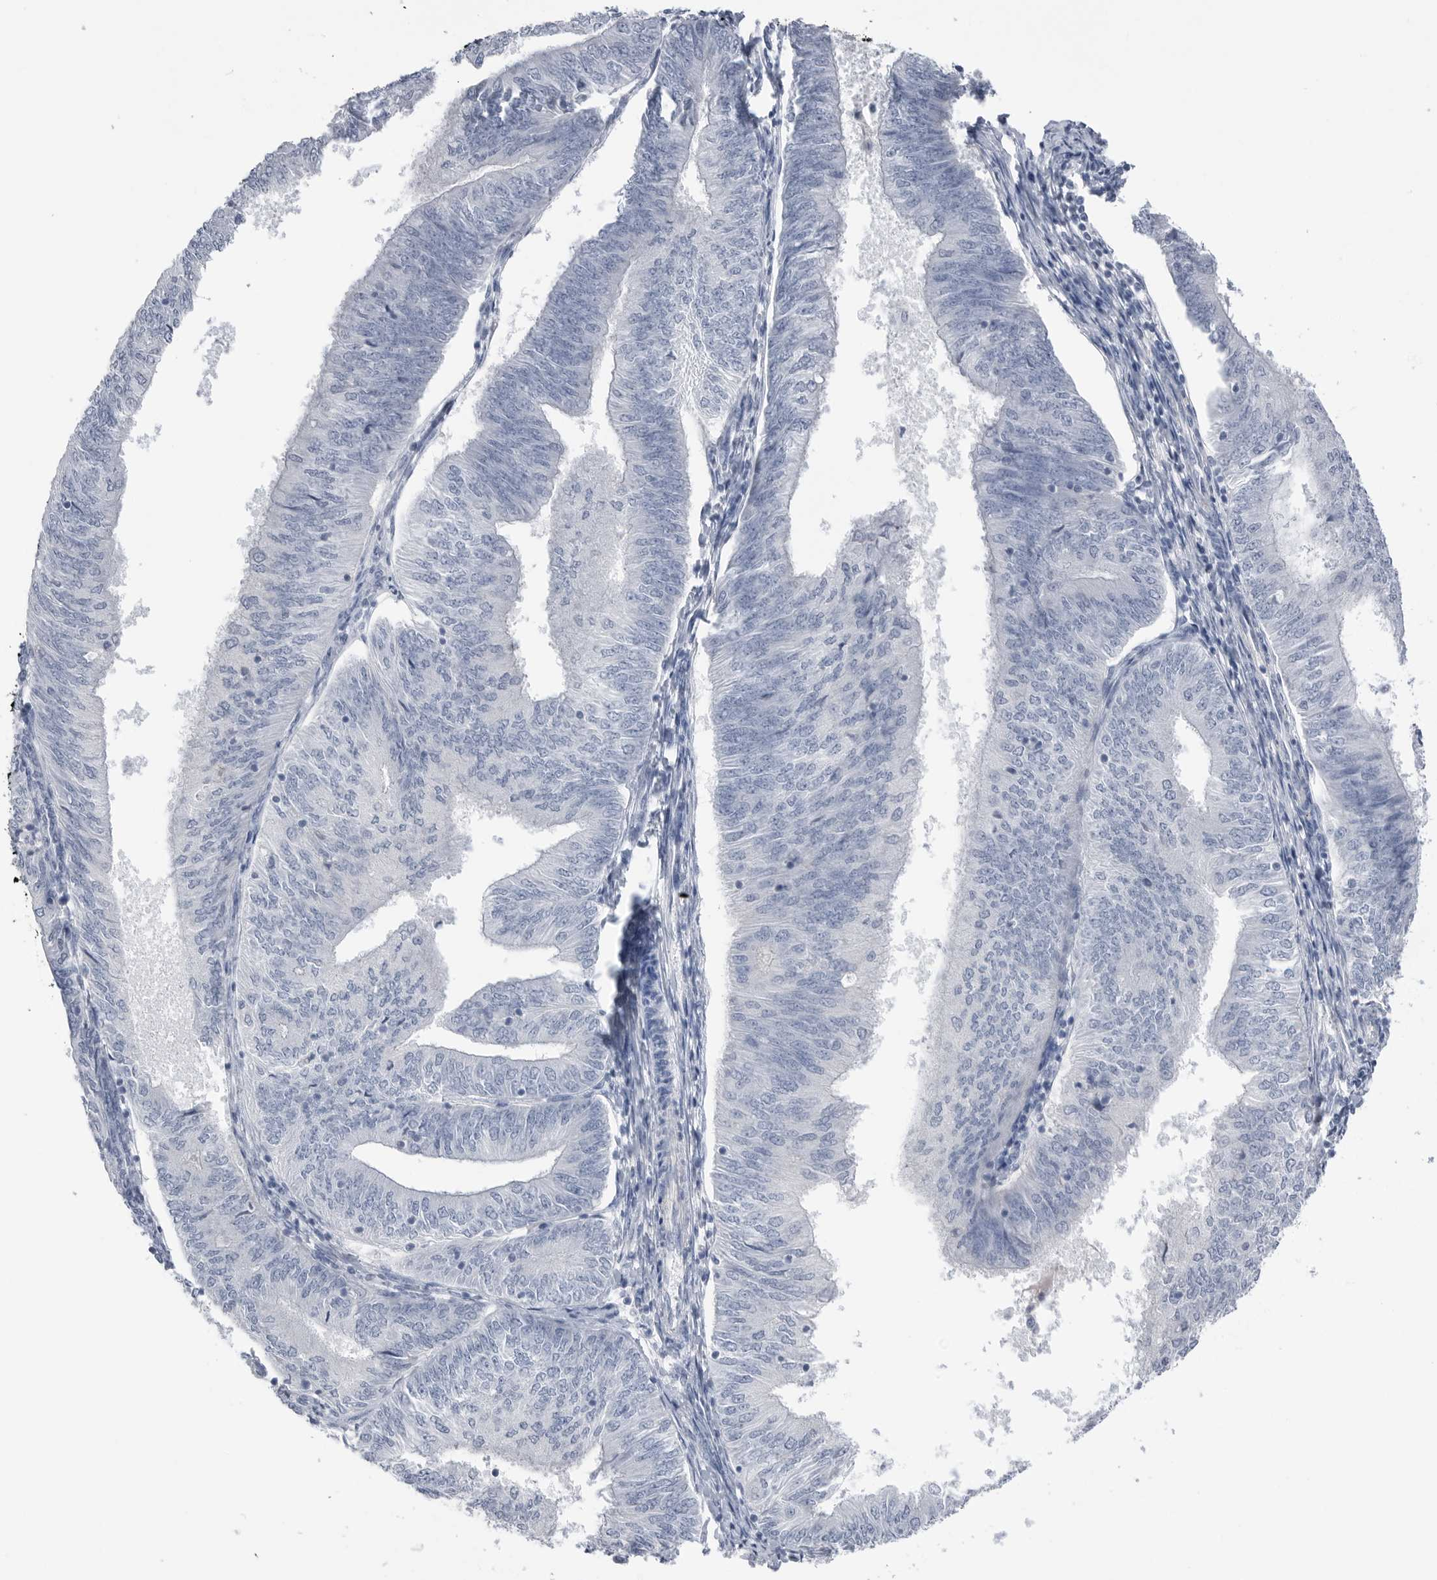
{"staining": {"intensity": "negative", "quantity": "none", "location": "none"}, "tissue": "endometrial cancer", "cell_type": "Tumor cells", "image_type": "cancer", "snomed": [{"axis": "morphology", "description": "Adenocarcinoma, NOS"}, {"axis": "topography", "description": "Endometrium"}], "caption": "Adenocarcinoma (endometrial) was stained to show a protein in brown. There is no significant positivity in tumor cells.", "gene": "ABHD12", "patient": {"sex": "female", "age": 58}}